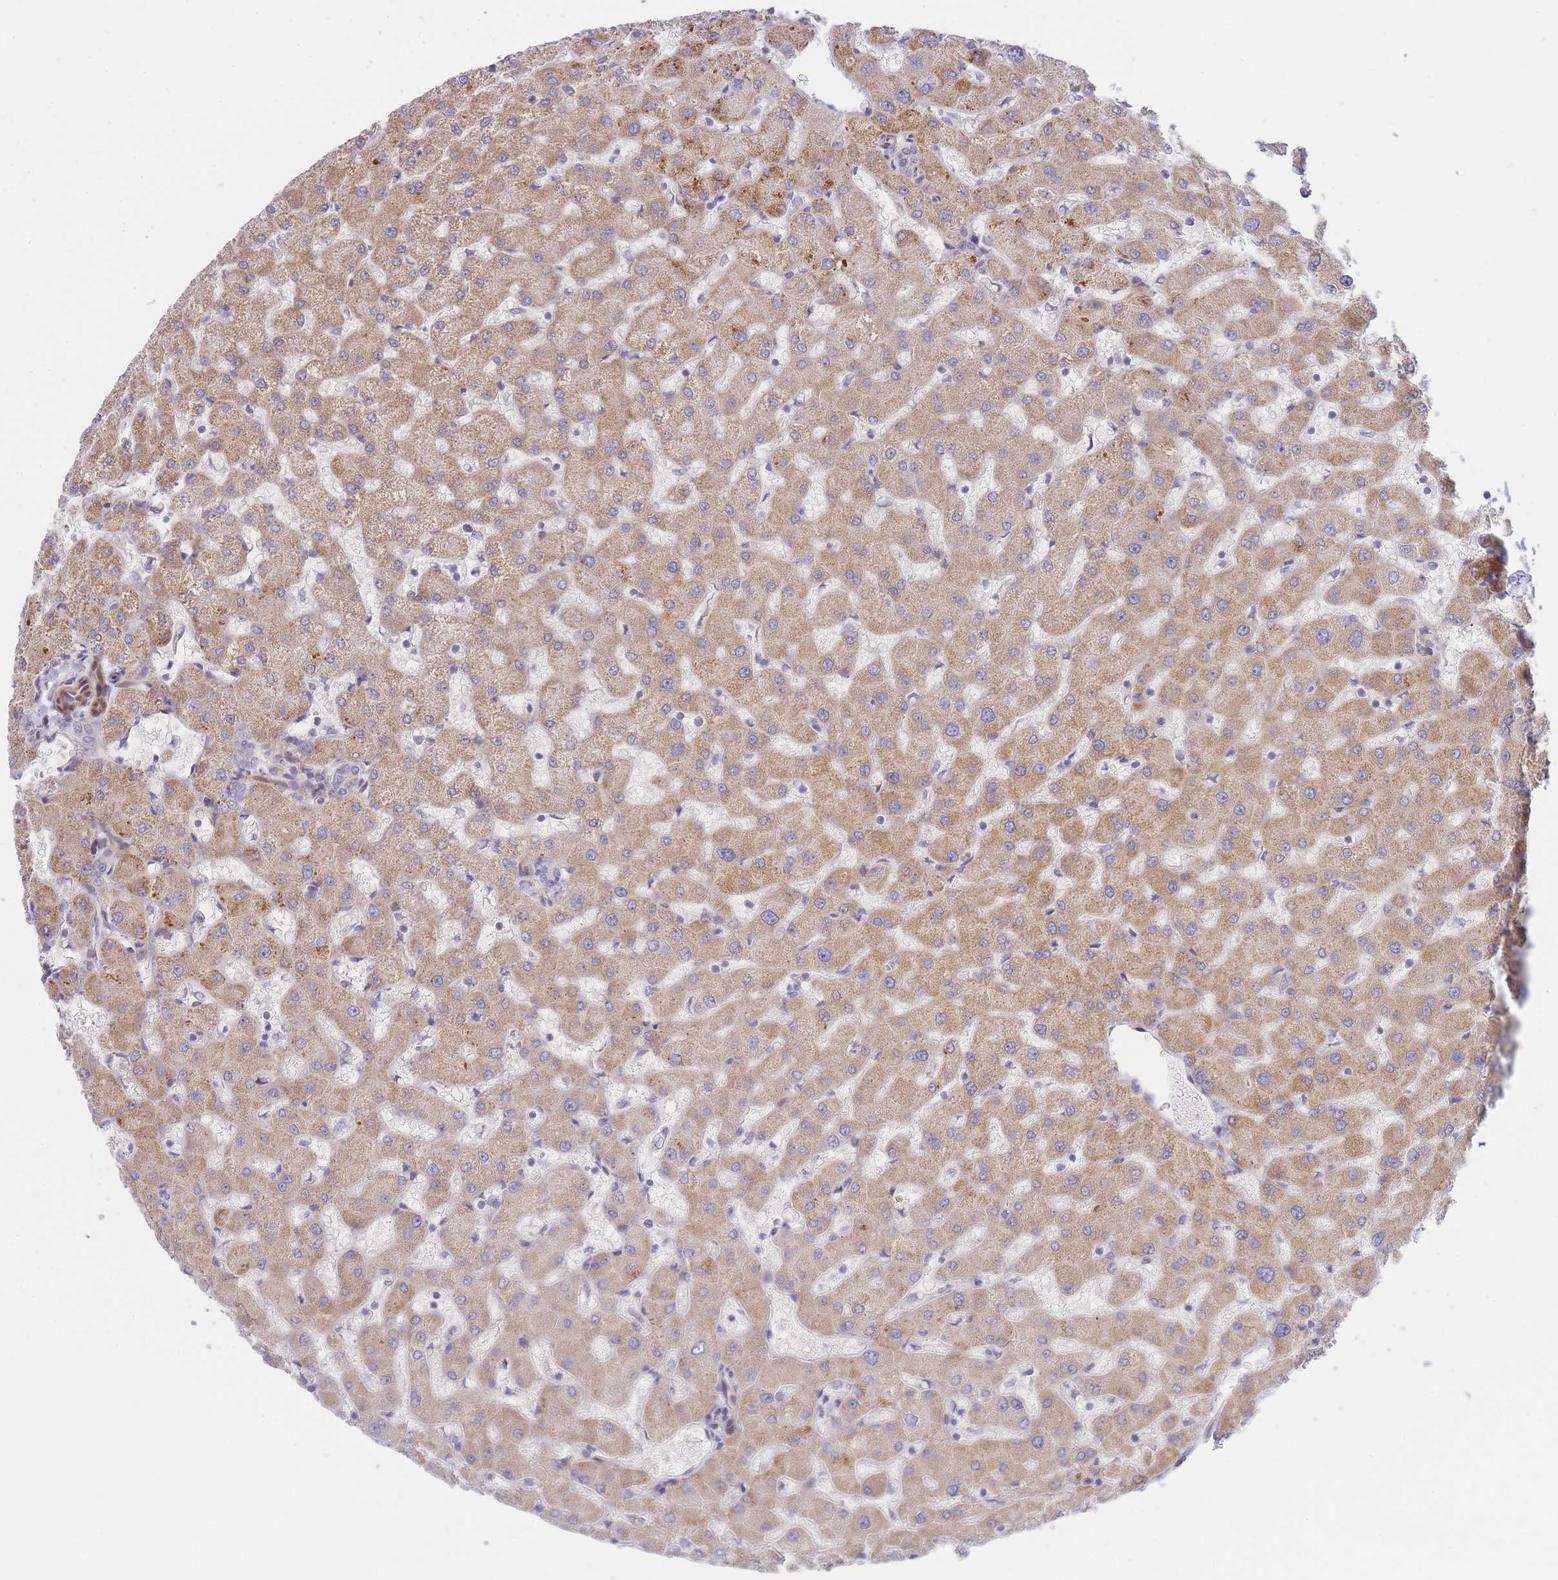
{"staining": {"intensity": "negative", "quantity": "none", "location": "none"}, "tissue": "liver", "cell_type": "Cholangiocytes", "image_type": "normal", "snomed": [{"axis": "morphology", "description": "Normal tissue, NOS"}, {"axis": "topography", "description": "Liver"}], "caption": "IHC micrograph of benign human liver stained for a protein (brown), which exhibits no staining in cholangiocytes.", "gene": "ATP5MC2", "patient": {"sex": "female", "age": 63}}